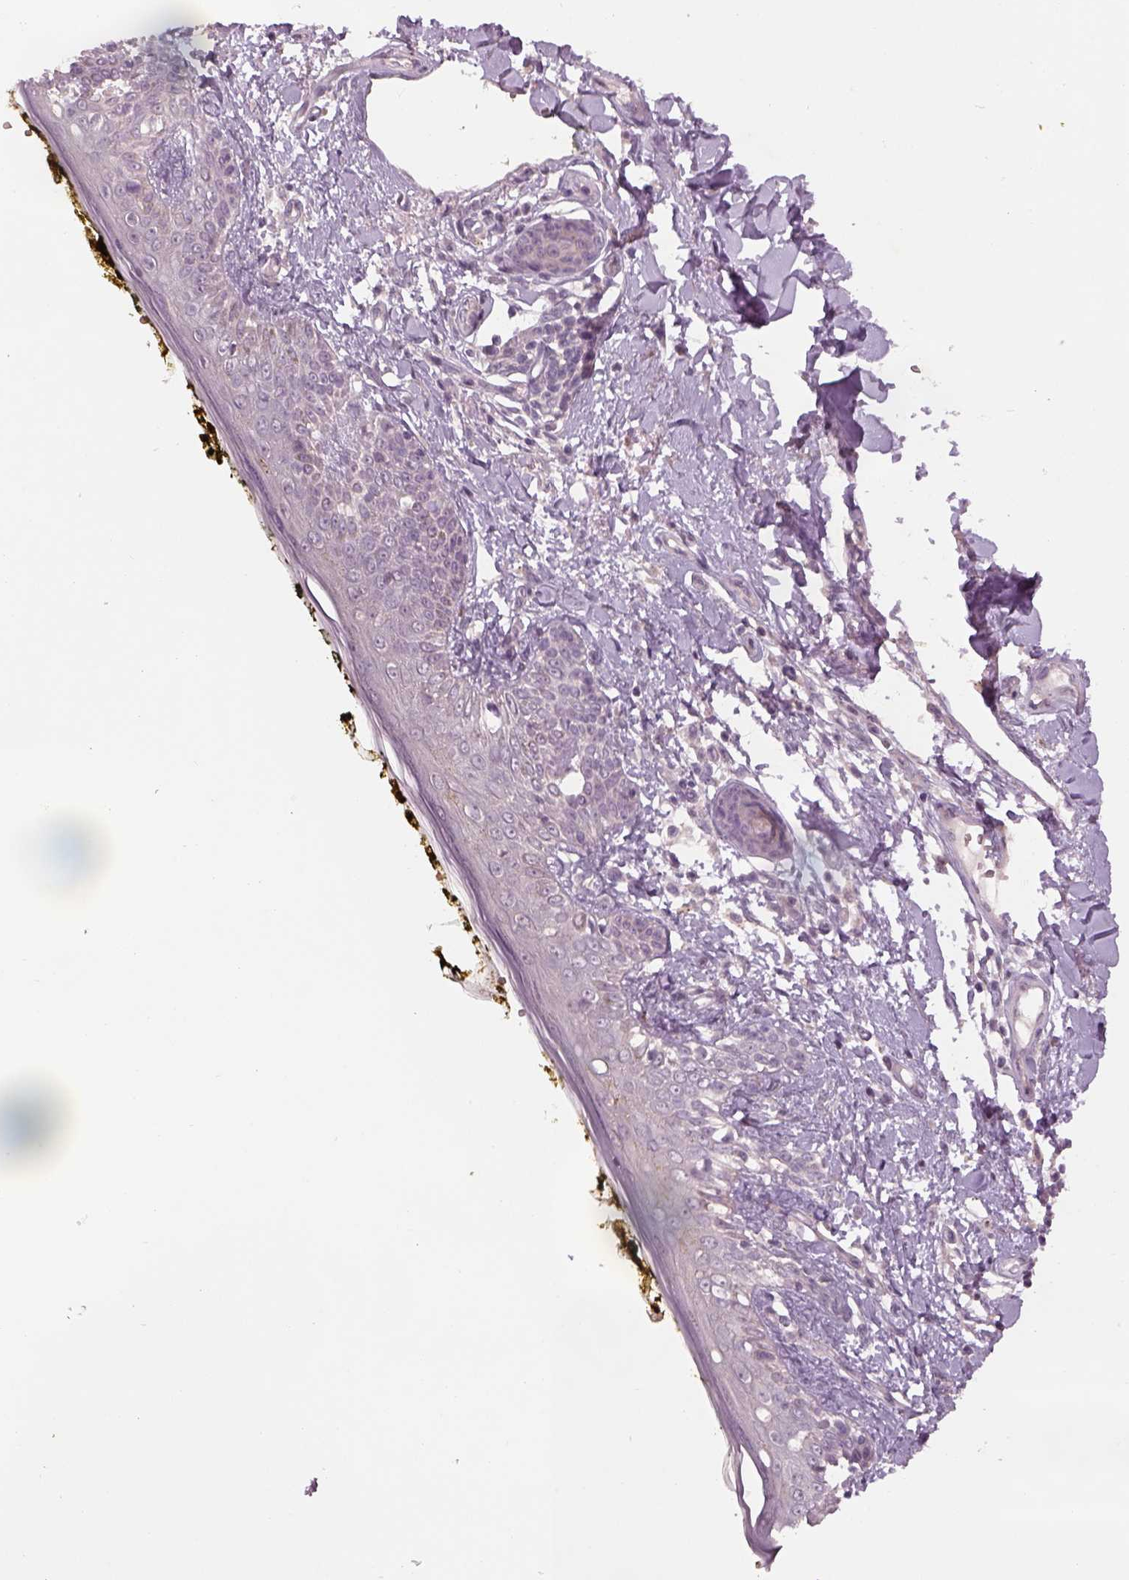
{"staining": {"intensity": "negative", "quantity": "none", "location": "none"}, "tissue": "skin", "cell_type": "Fibroblasts", "image_type": "normal", "snomed": [{"axis": "morphology", "description": "Normal tissue, NOS"}, {"axis": "topography", "description": "Skin"}], "caption": "Immunohistochemical staining of unremarkable human skin shows no significant expression in fibroblasts.", "gene": "GDNF", "patient": {"sex": "male", "age": 76}}